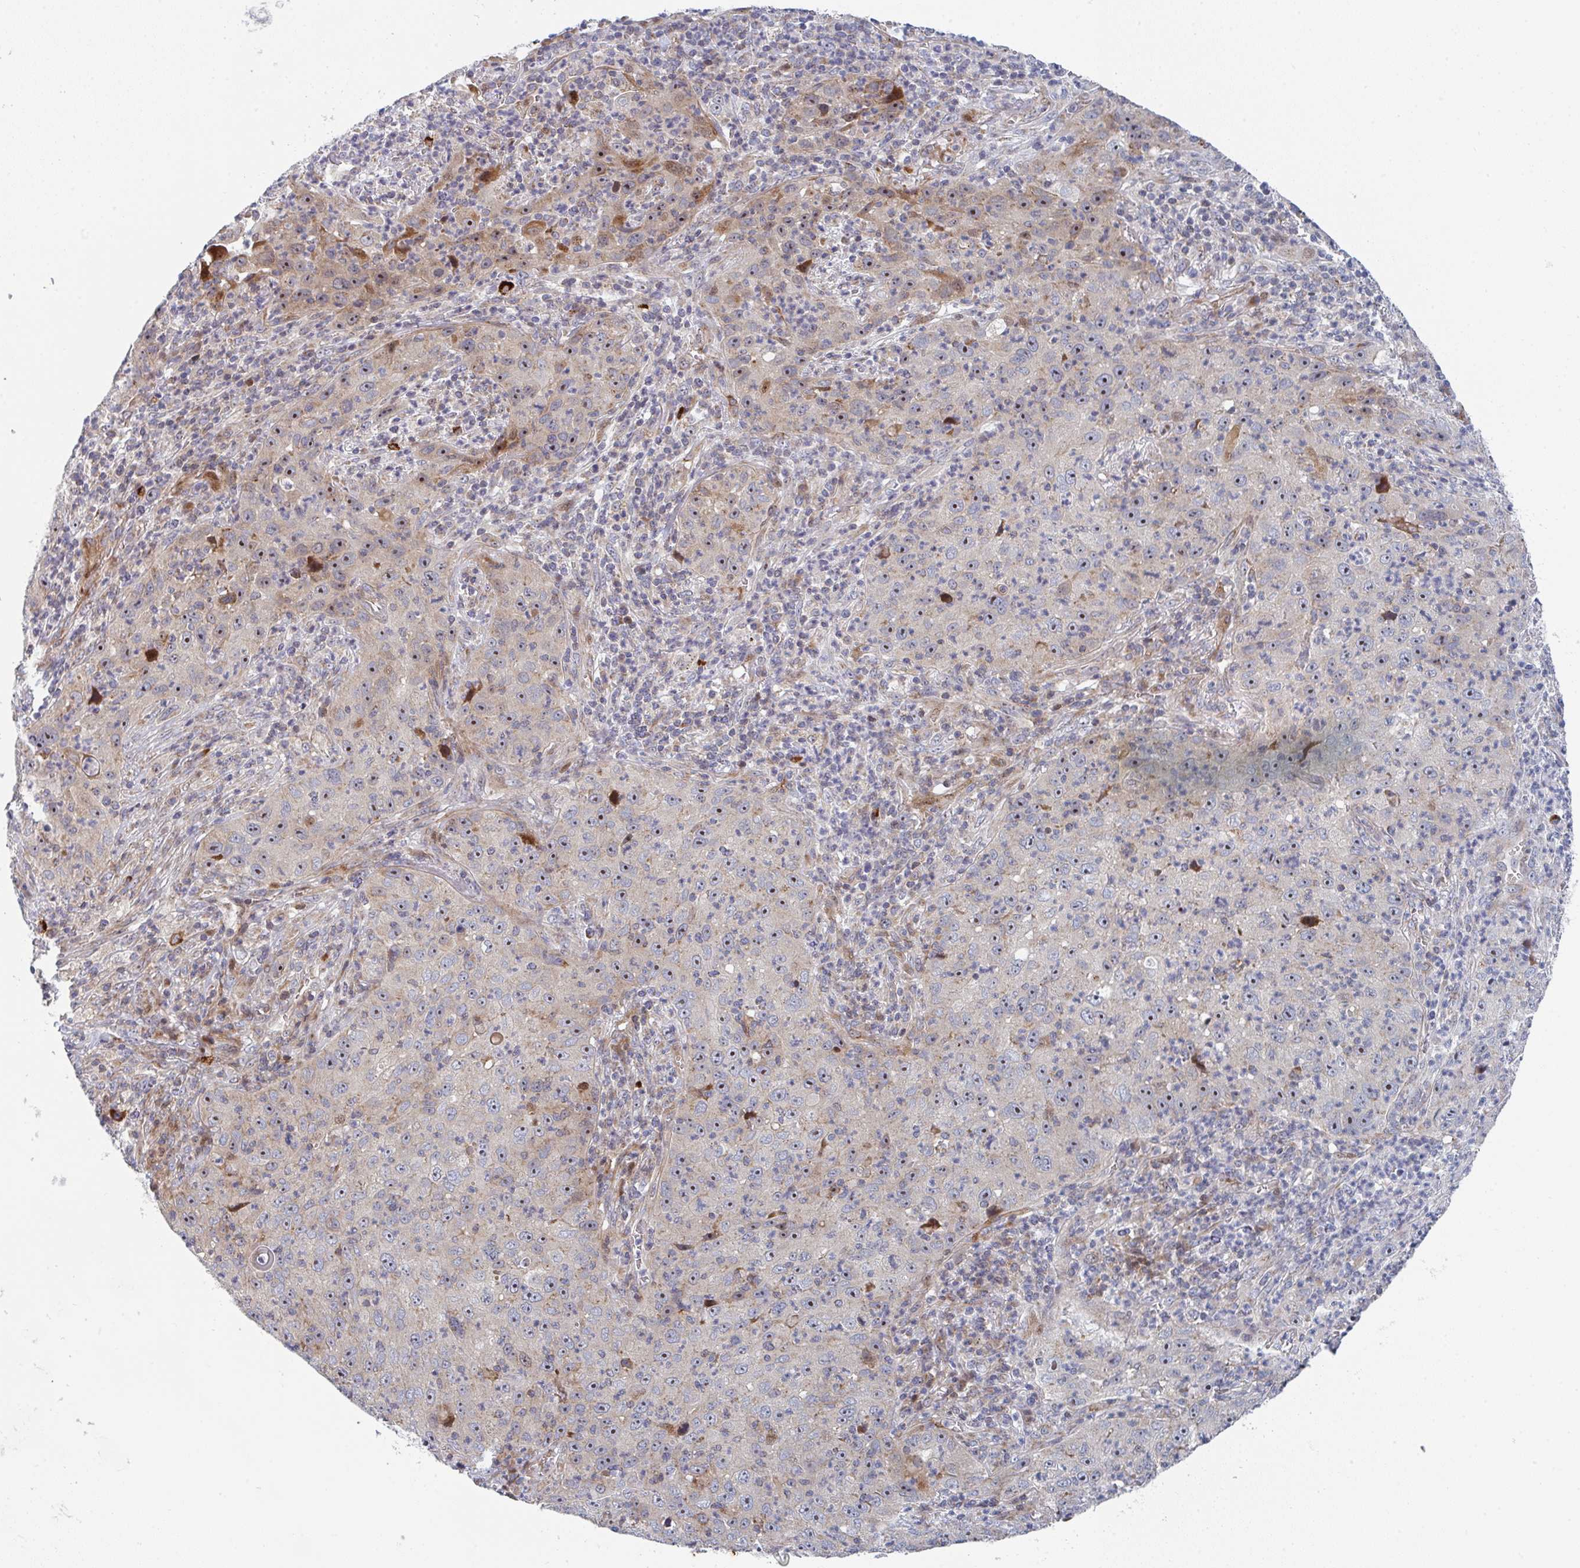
{"staining": {"intensity": "moderate", "quantity": "<25%", "location": "cytoplasmic/membranous,nuclear"}, "tissue": "lung cancer", "cell_type": "Tumor cells", "image_type": "cancer", "snomed": [{"axis": "morphology", "description": "Squamous cell carcinoma, NOS"}, {"axis": "topography", "description": "Lung"}], "caption": "This image displays IHC staining of human lung cancer, with low moderate cytoplasmic/membranous and nuclear staining in approximately <25% of tumor cells.", "gene": "ZNF644", "patient": {"sex": "male", "age": 71}}